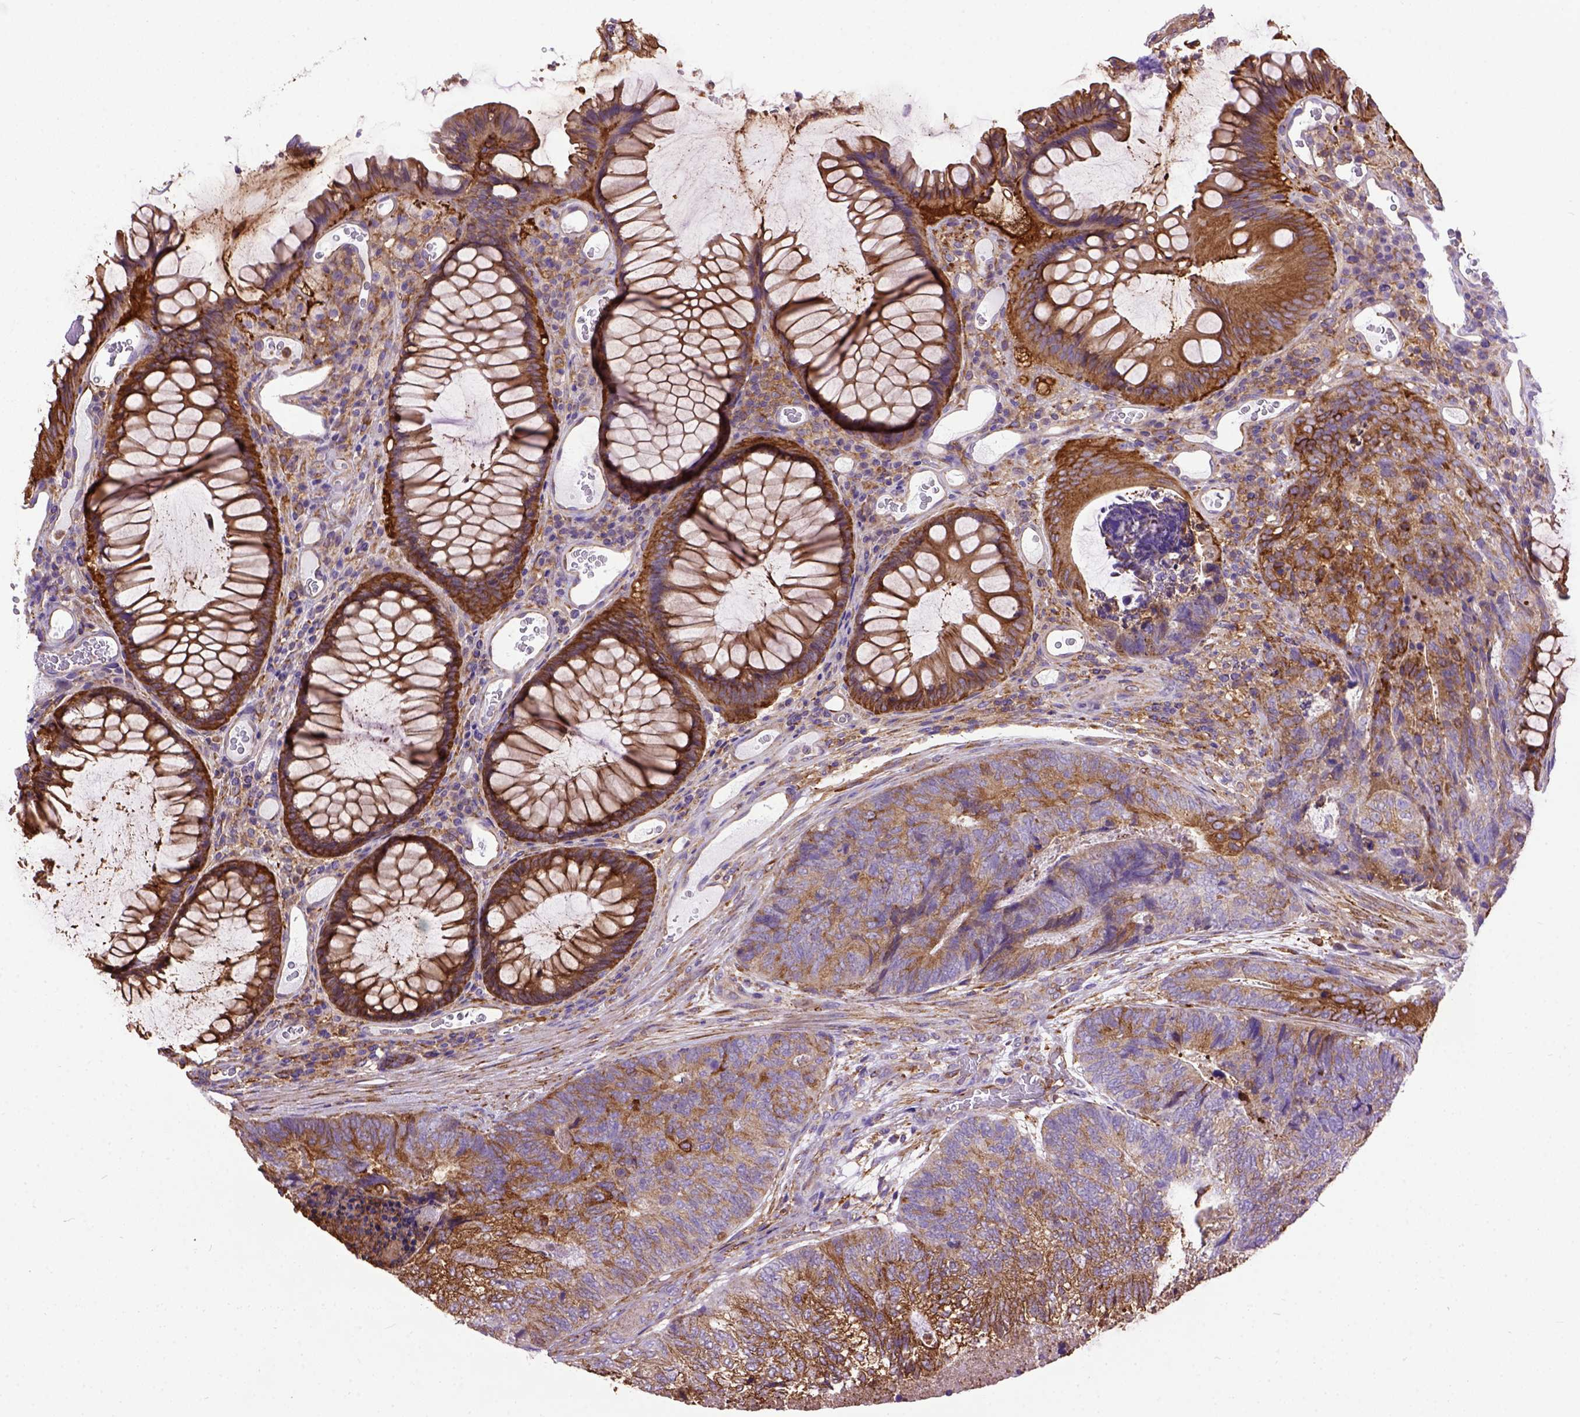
{"staining": {"intensity": "moderate", "quantity": ">75%", "location": "cytoplasmic/membranous"}, "tissue": "colorectal cancer", "cell_type": "Tumor cells", "image_type": "cancer", "snomed": [{"axis": "morphology", "description": "Adenocarcinoma, NOS"}, {"axis": "topography", "description": "Colon"}], "caption": "A micrograph showing moderate cytoplasmic/membranous positivity in approximately >75% of tumor cells in colorectal cancer, as visualized by brown immunohistochemical staining.", "gene": "MVP", "patient": {"sex": "female", "age": 67}}